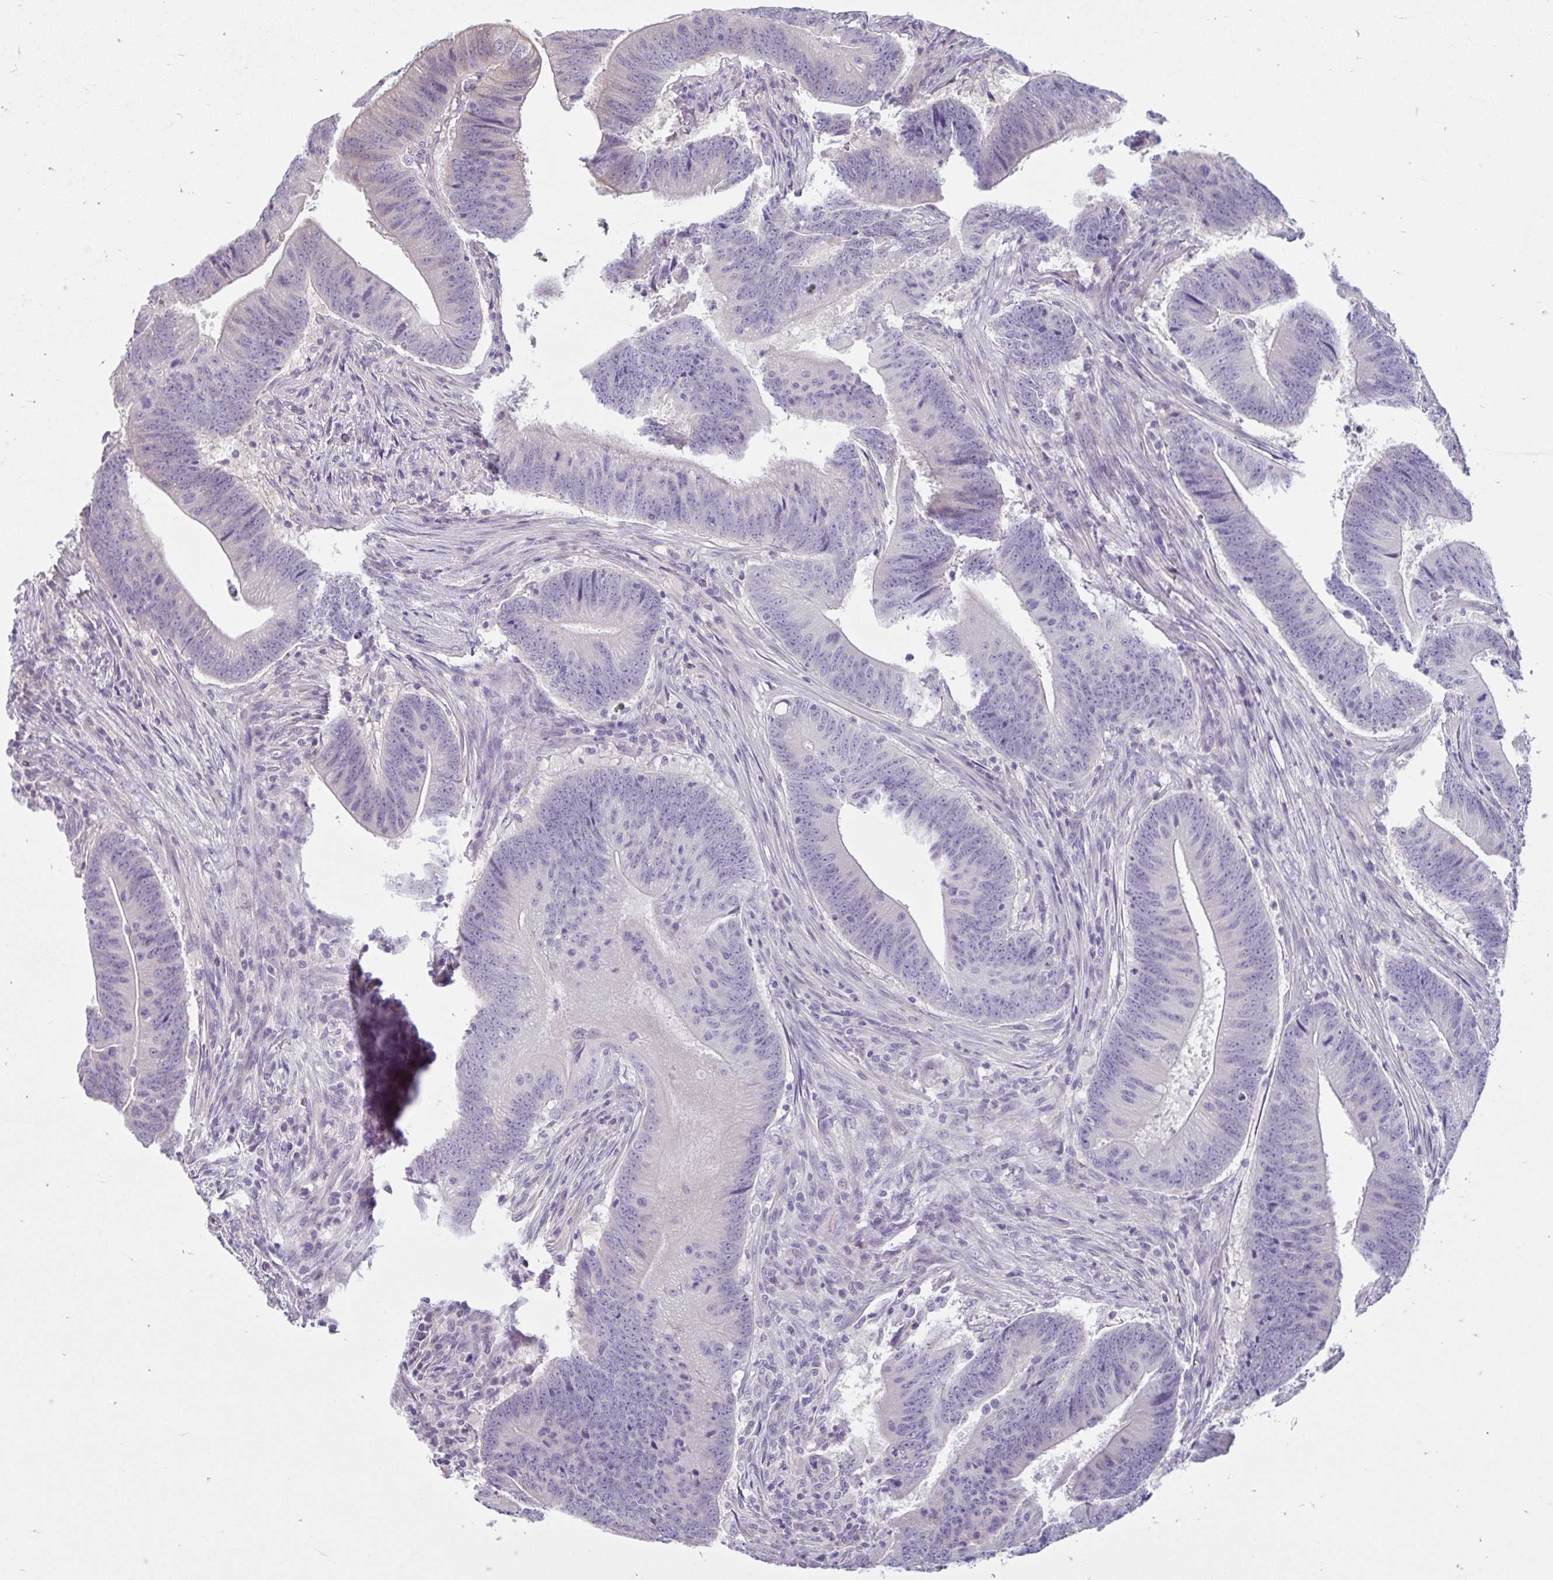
{"staining": {"intensity": "negative", "quantity": "none", "location": "none"}, "tissue": "colorectal cancer", "cell_type": "Tumor cells", "image_type": "cancer", "snomed": [{"axis": "morphology", "description": "Adenocarcinoma, NOS"}, {"axis": "topography", "description": "Colon"}], "caption": "Protein analysis of adenocarcinoma (colorectal) shows no significant positivity in tumor cells.", "gene": "CDH19", "patient": {"sex": "female", "age": 87}}